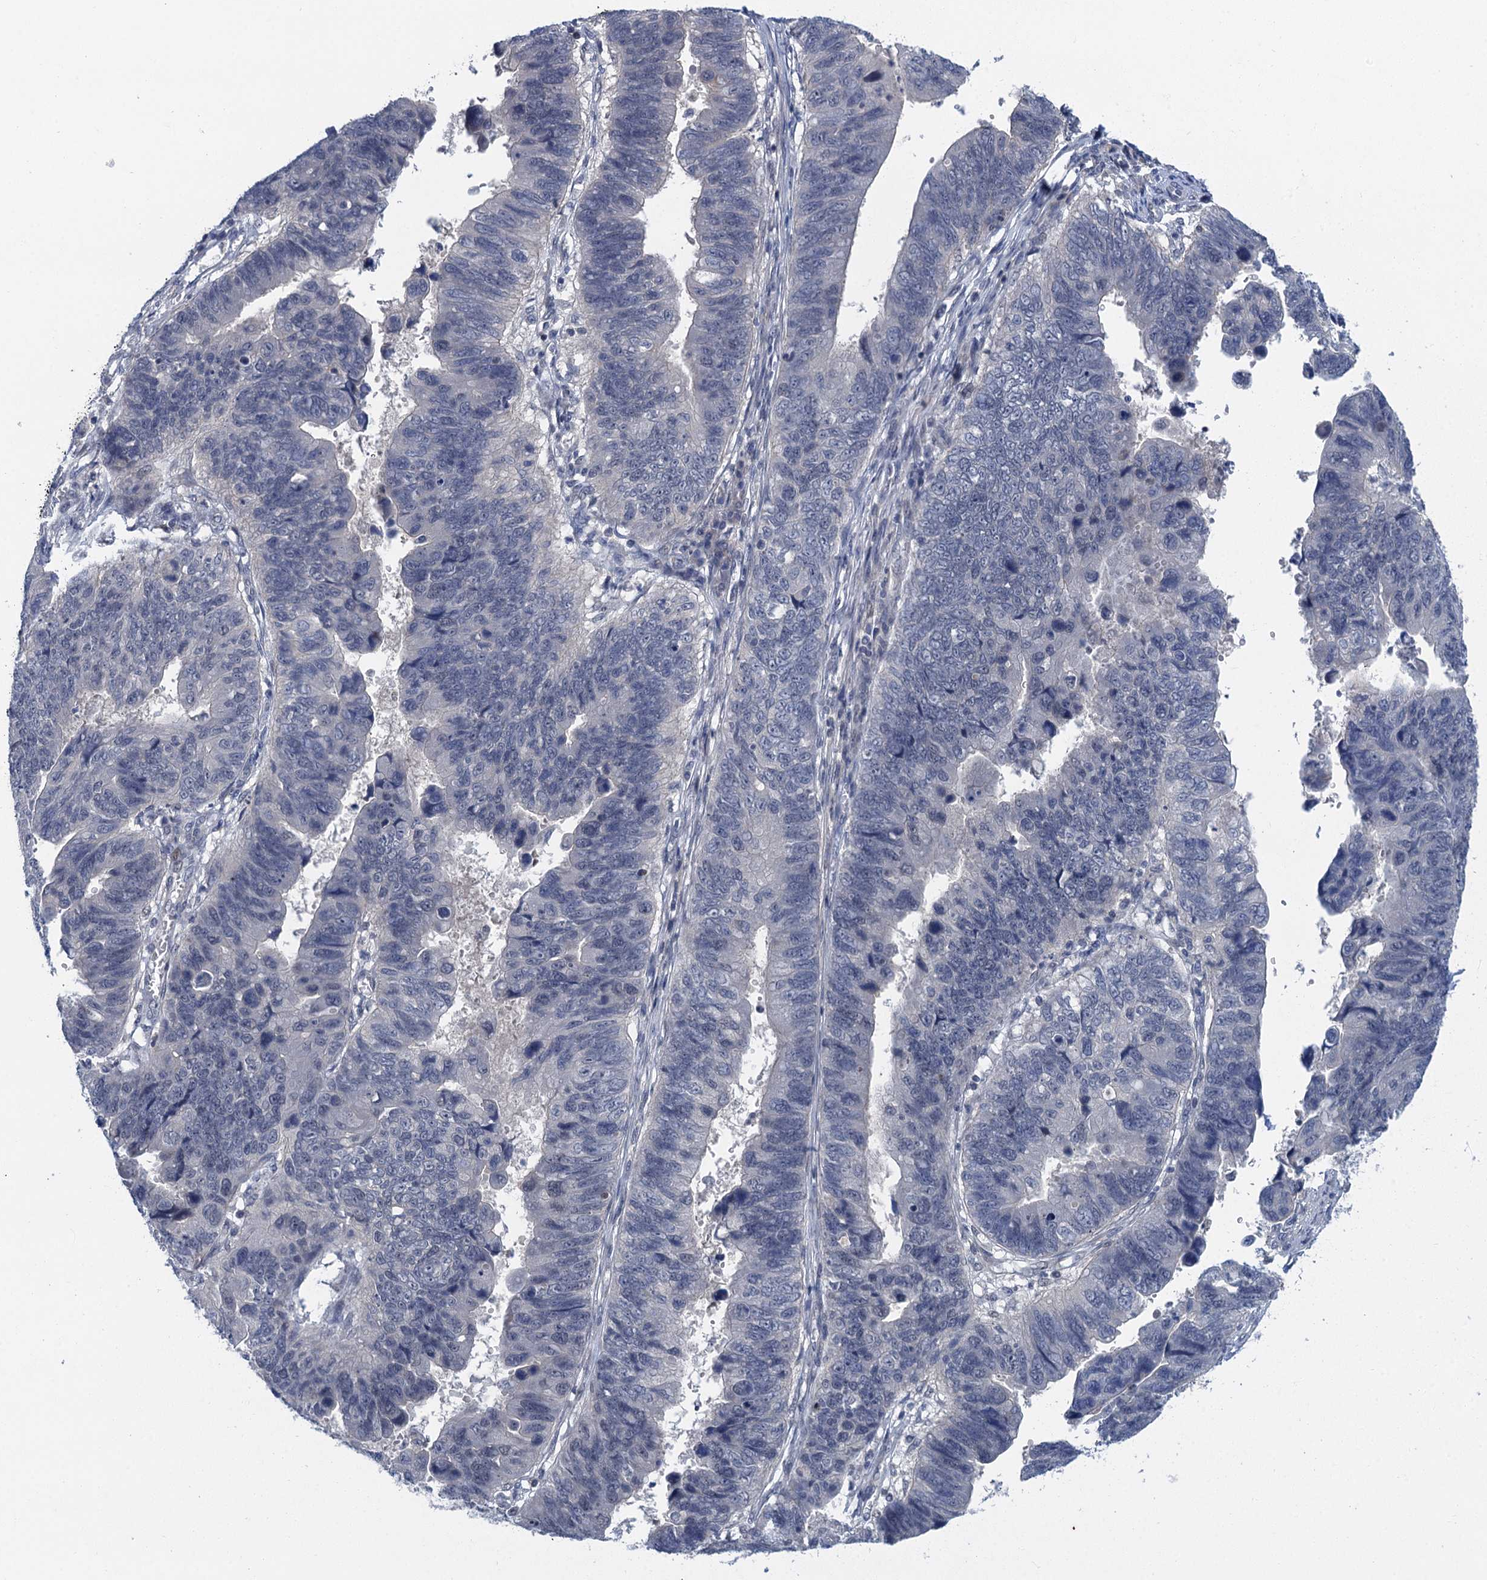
{"staining": {"intensity": "negative", "quantity": "none", "location": "none"}, "tissue": "stomach cancer", "cell_type": "Tumor cells", "image_type": "cancer", "snomed": [{"axis": "morphology", "description": "Adenocarcinoma, NOS"}, {"axis": "topography", "description": "Stomach"}], "caption": "High power microscopy histopathology image of an immunohistochemistry (IHC) micrograph of stomach adenocarcinoma, revealing no significant staining in tumor cells.", "gene": "MRFAP1", "patient": {"sex": "male", "age": 59}}